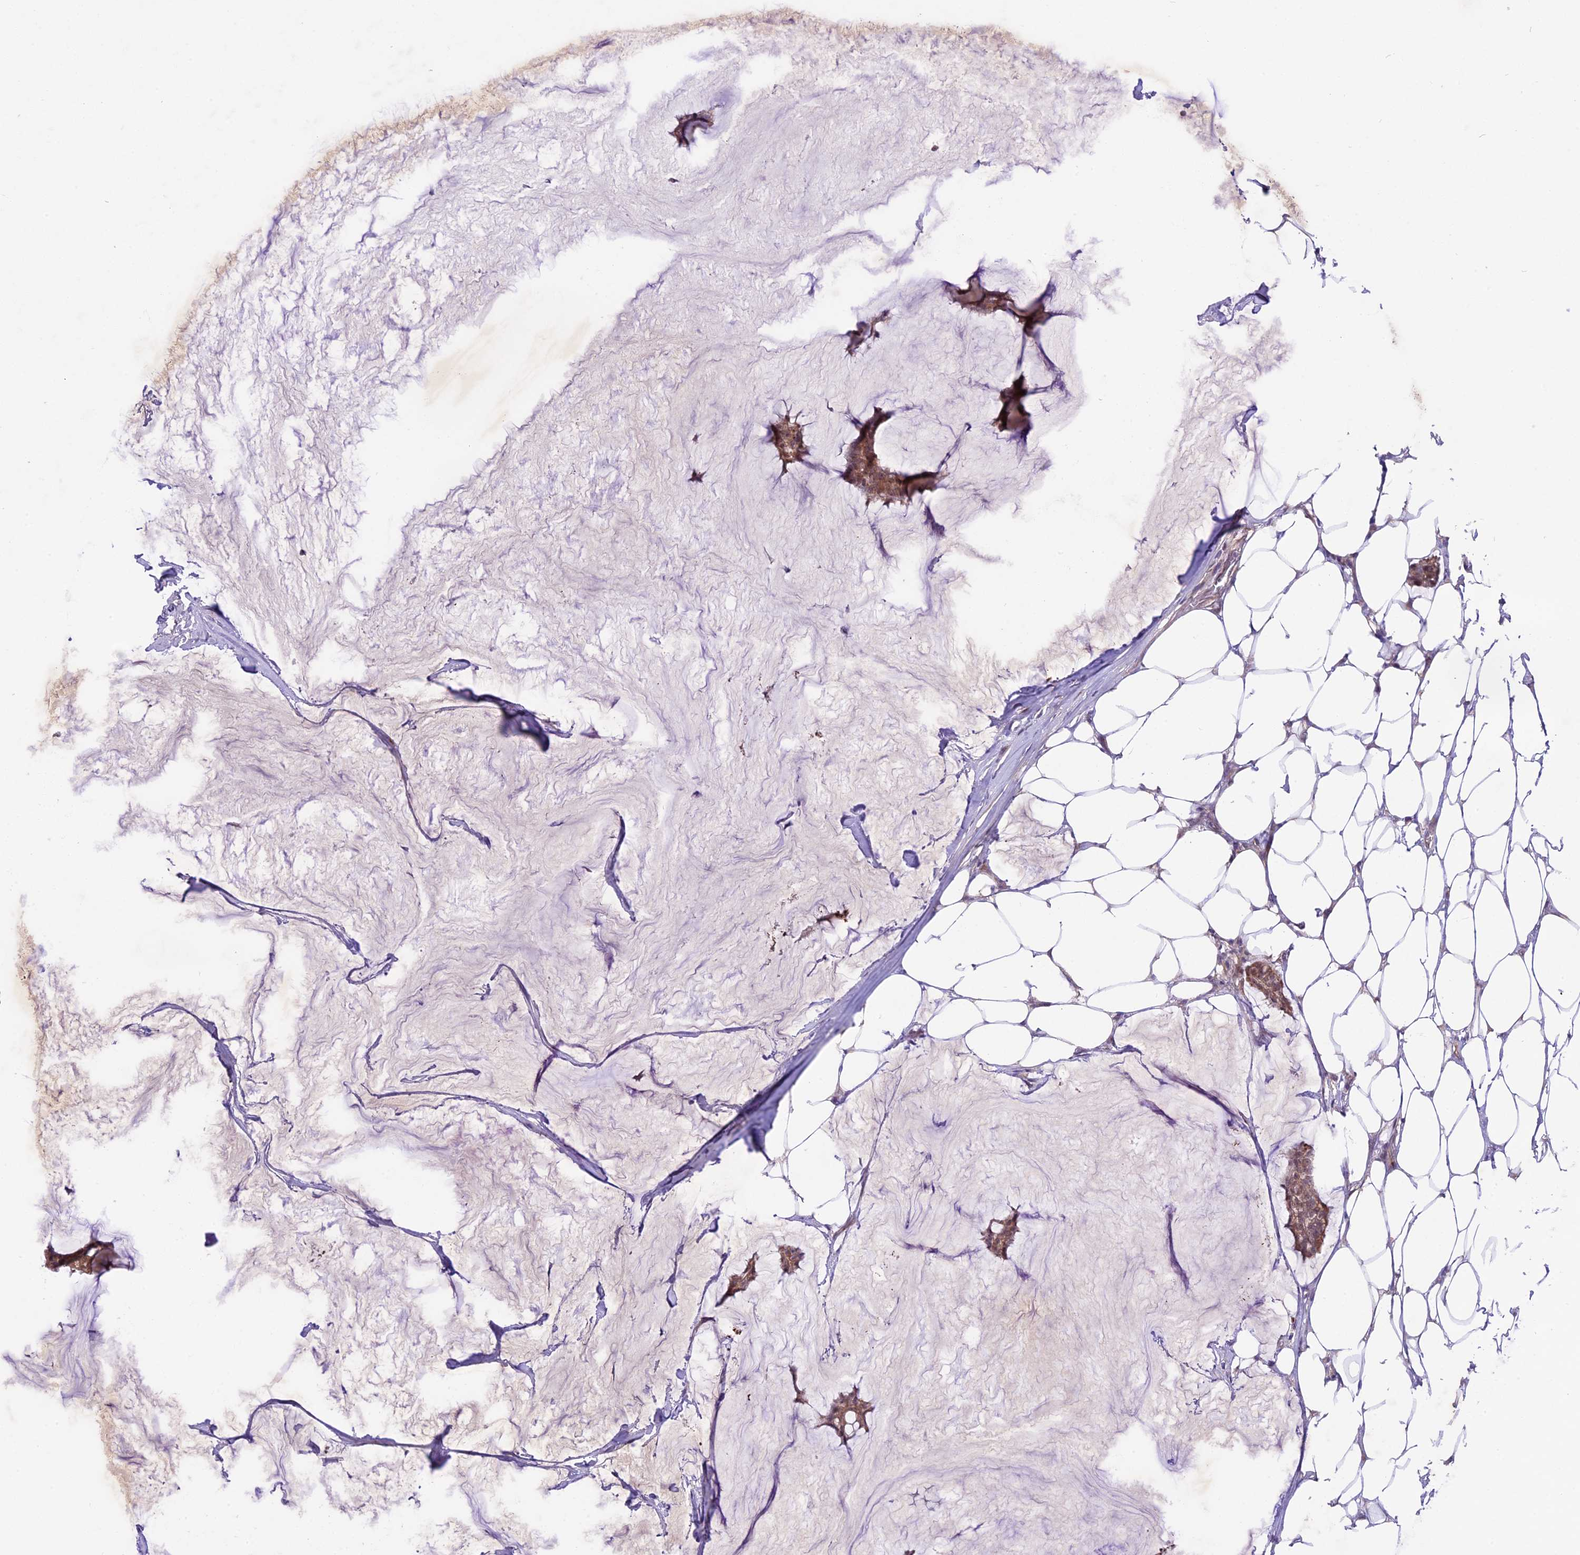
{"staining": {"intensity": "weak", "quantity": ">75%", "location": "cytoplasmic/membranous,nuclear"}, "tissue": "breast cancer", "cell_type": "Tumor cells", "image_type": "cancer", "snomed": [{"axis": "morphology", "description": "Duct carcinoma"}, {"axis": "topography", "description": "Breast"}], "caption": "Immunohistochemistry (DAB) staining of breast cancer (intraductal carcinoma) displays weak cytoplasmic/membranous and nuclear protein staining in approximately >75% of tumor cells.", "gene": "SPRED1", "patient": {"sex": "female", "age": 93}}